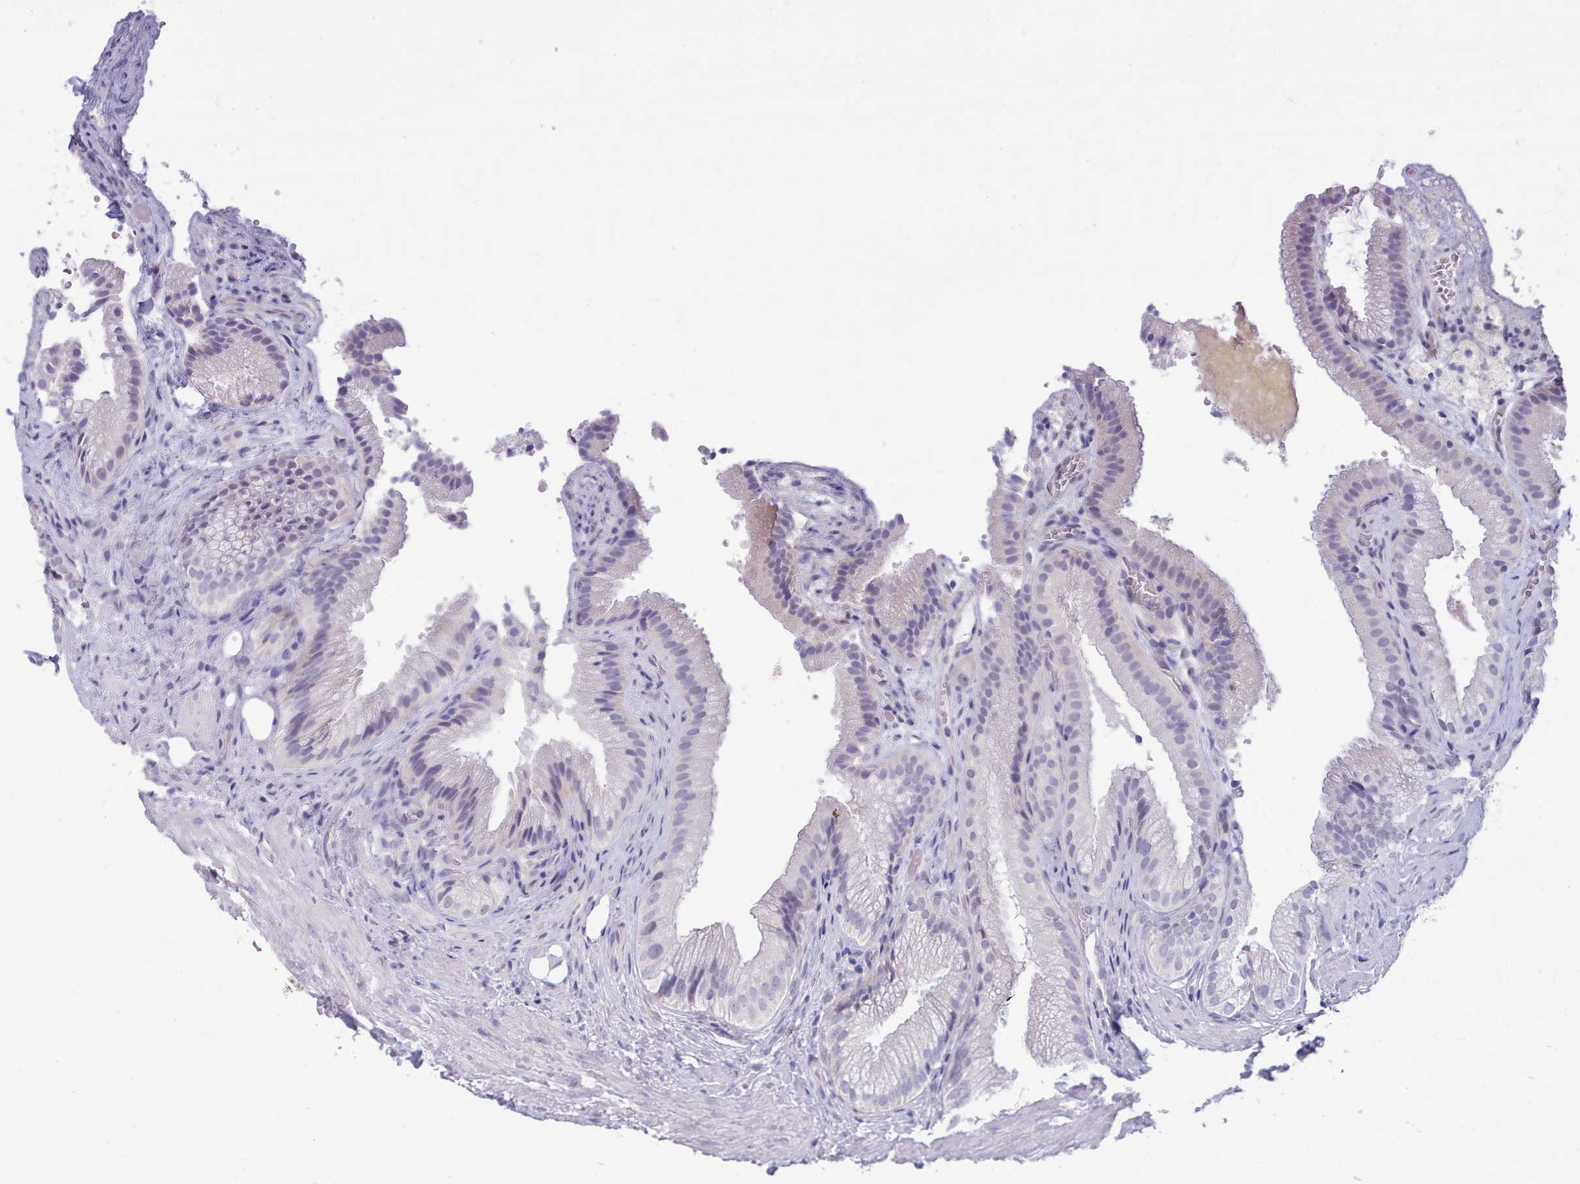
{"staining": {"intensity": "negative", "quantity": "none", "location": "none"}, "tissue": "gallbladder", "cell_type": "Glandular cells", "image_type": "normal", "snomed": [{"axis": "morphology", "description": "Normal tissue, NOS"}, {"axis": "morphology", "description": "Inflammation, NOS"}, {"axis": "topography", "description": "Gallbladder"}], "caption": "Micrograph shows no protein staining in glandular cells of benign gallbladder. (Immunohistochemistry, brightfield microscopy, high magnification).", "gene": "TMEM253", "patient": {"sex": "male", "age": 51}}